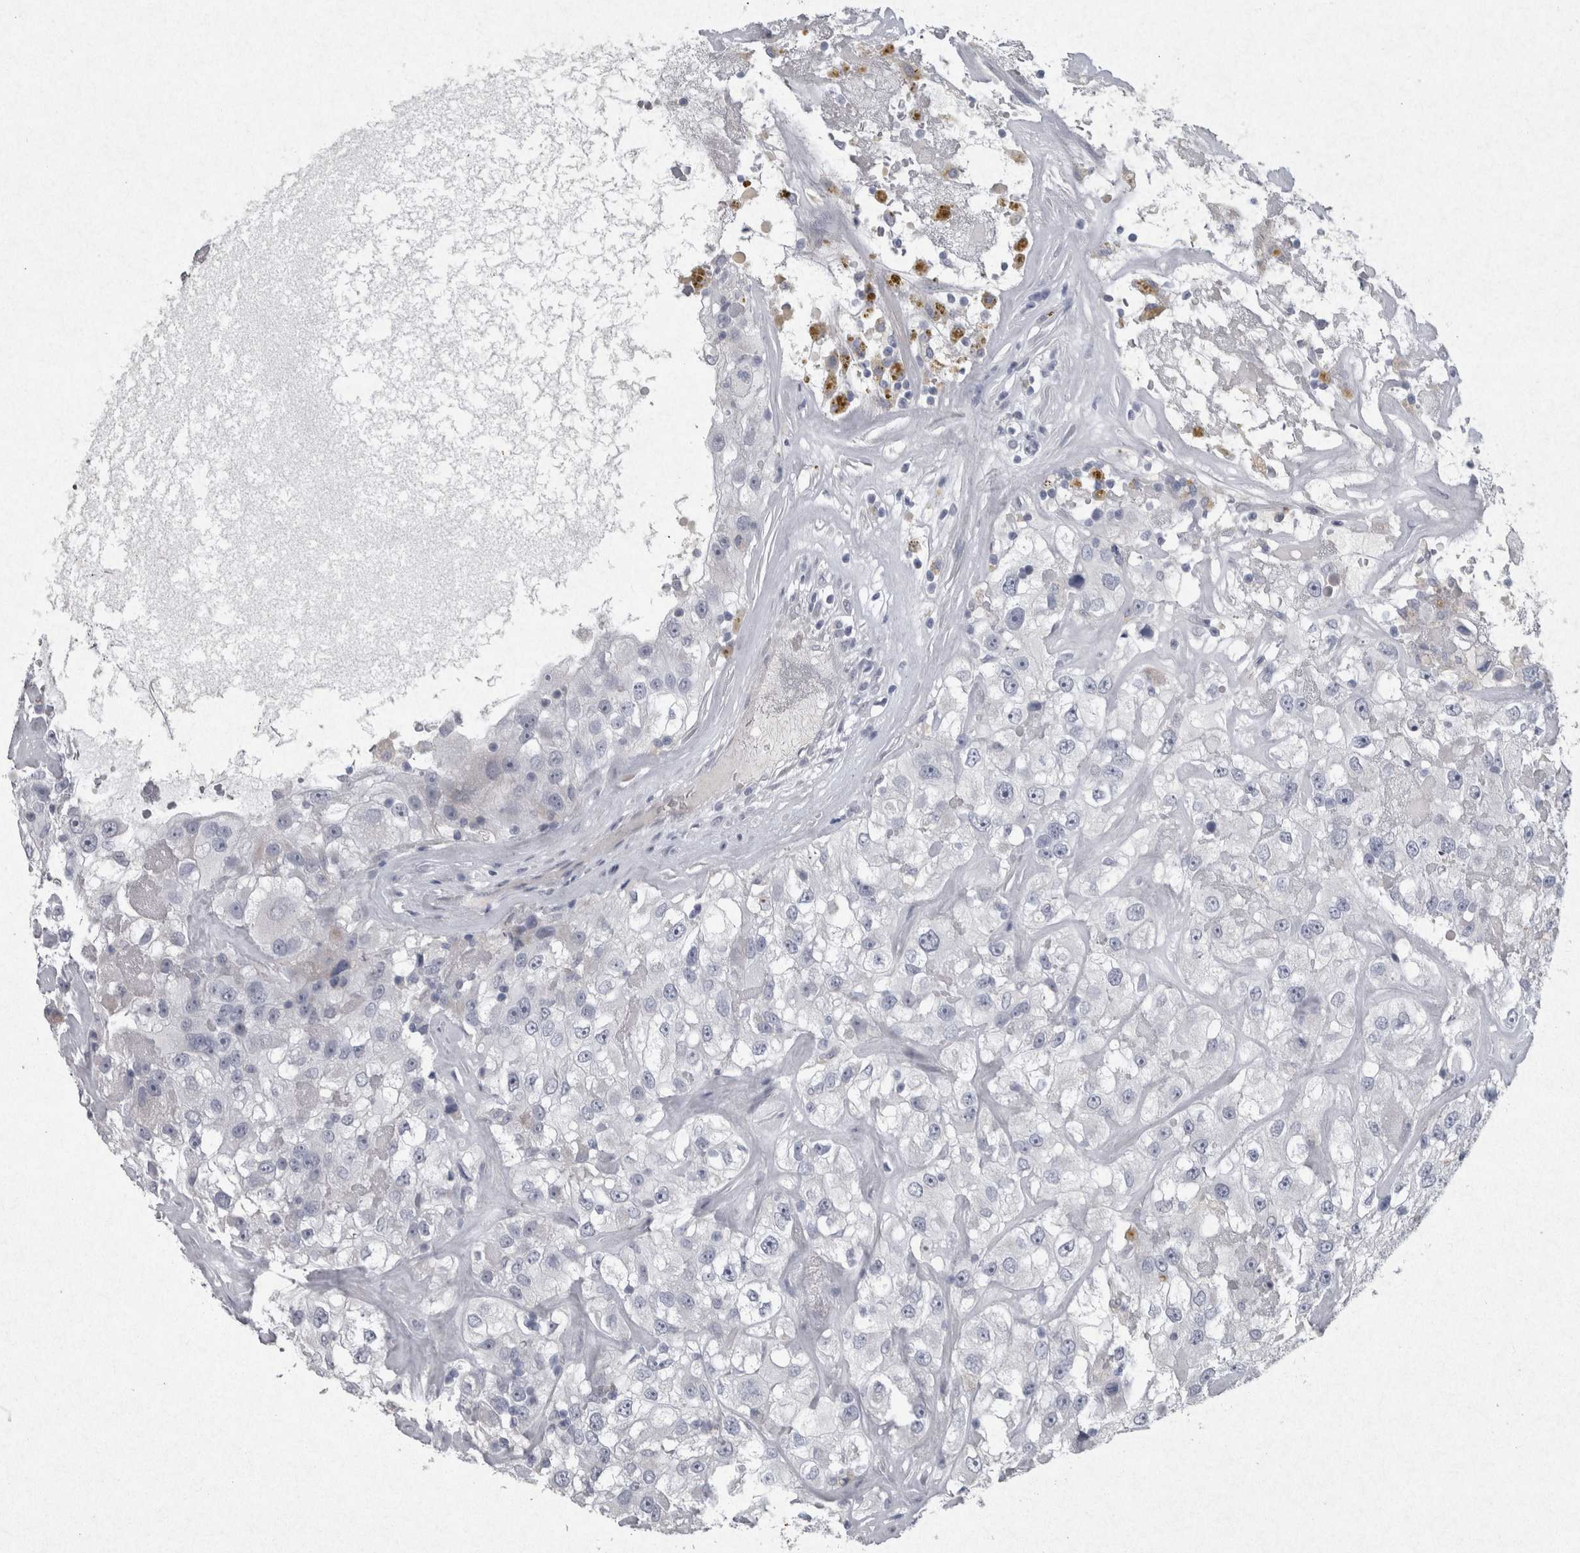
{"staining": {"intensity": "negative", "quantity": "none", "location": "none"}, "tissue": "renal cancer", "cell_type": "Tumor cells", "image_type": "cancer", "snomed": [{"axis": "morphology", "description": "Adenocarcinoma, NOS"}, {"axis": "topography", "description": "Kidney"}], "caption": "Protein analysis of adenocarcinoma (renal) reveals no significant staining in tumor cells.", "gene": "PDX1", "patient": {"sex": "female", "age": 52}}